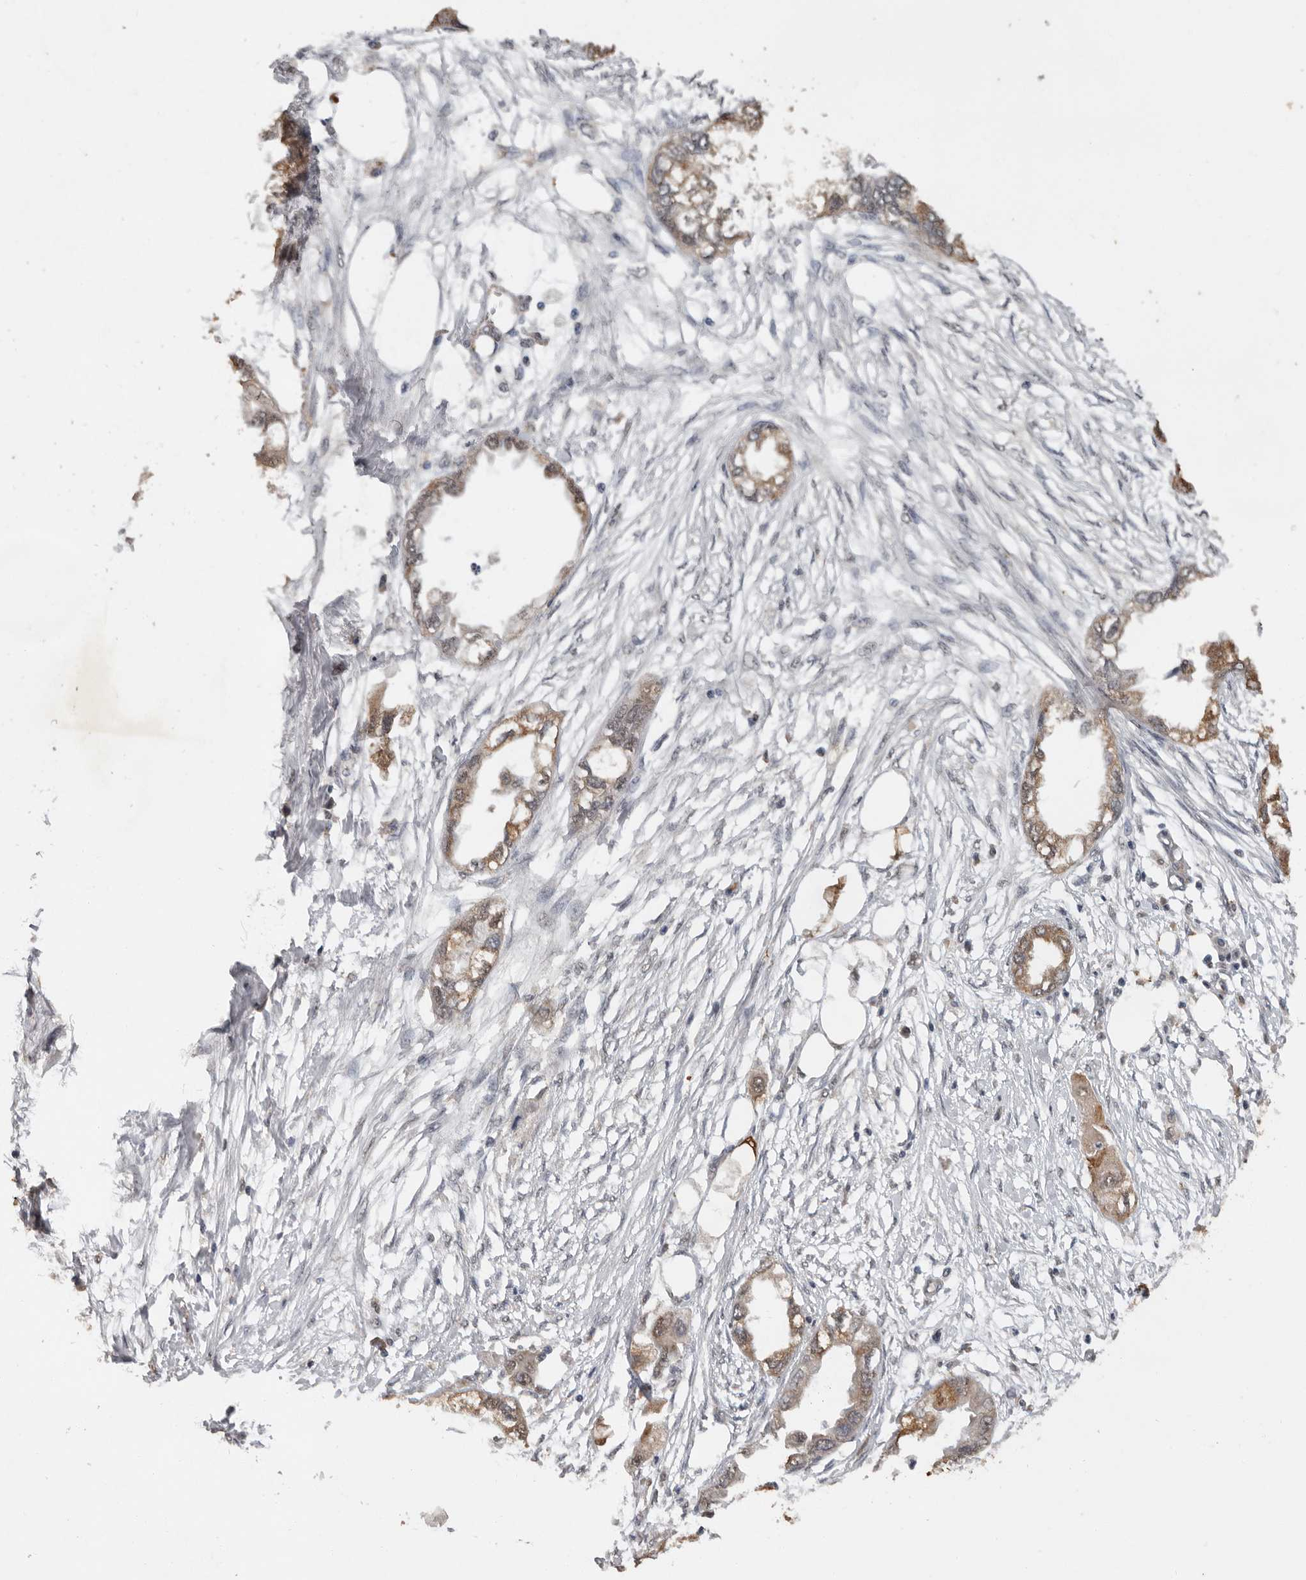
{"staining": {"intensity": "moderate", "quantity": ">75%", "location": "cytoplasmic/membranous"}, "tissue": "endometrial cancer", "cell_type": "Tumor cells", "image_type": "cancer", "snomed": [{"axis": "morphology", "description": "Adenocarcinoma, NOS"}, {"axis": "morphology", "description": "Adenocarcinoma, metastatic, NOS"}, {"axis": "topography", "description": "Adipose tissue"}, {"axis": "topography", "description": "Endometrium"}], "caption": "Endometrial metastatic adenocarcinoma was stained to show a protein in brown. There is medium levels of moderate cytoplasmic/membranous positivity in about >75% of tumor cells.", "gene": "MTF1", "patient": {"sex": "female", "age": 67}}